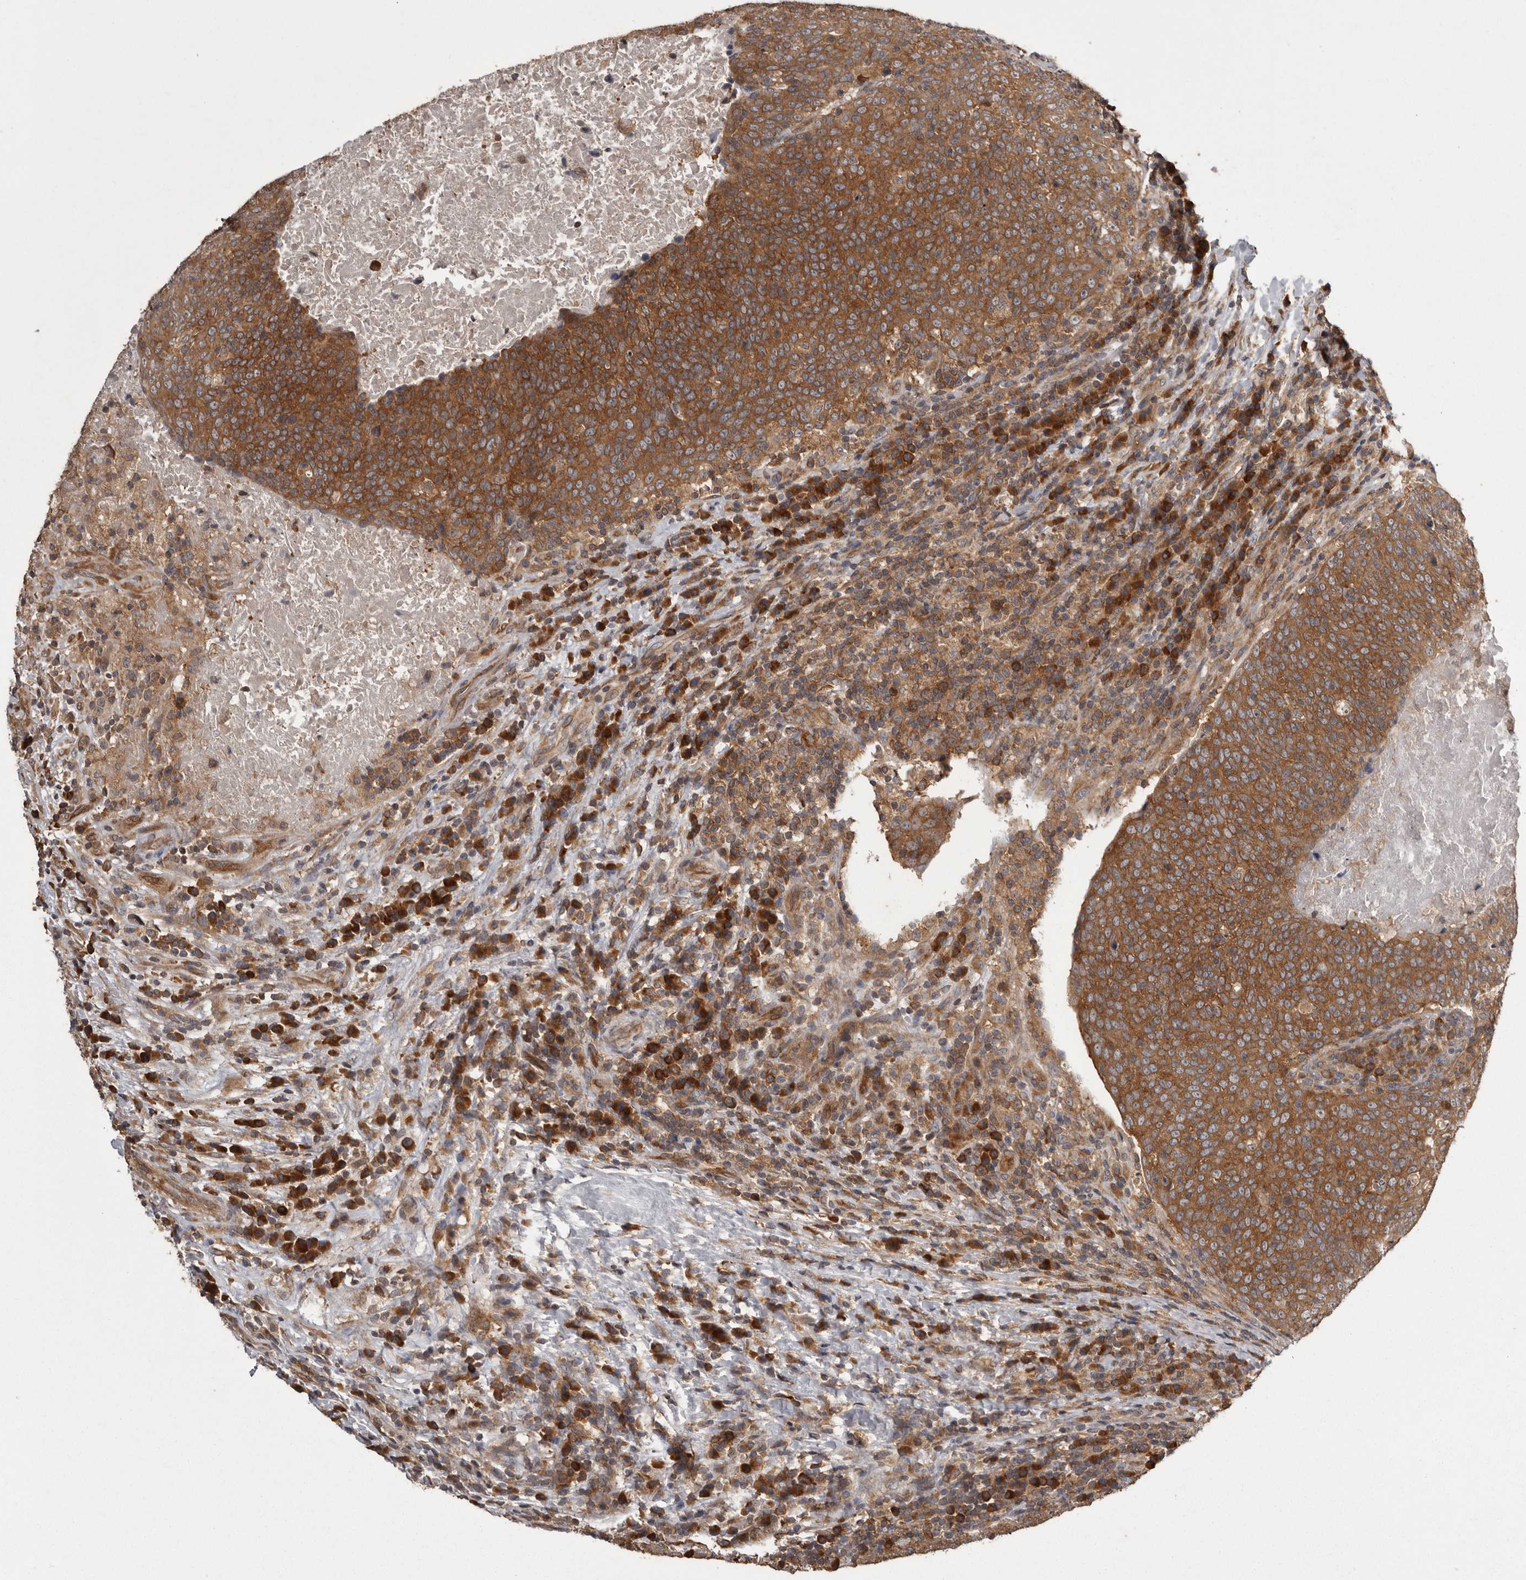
{"staining": {"intensity": "strong", "quantity": ">75%", "location": "cytoplasmic/membranous"}, "tissue": "head and neck cancer", "cell_type": "Tumor cells", "image_type": "cancer", "snomed": [{"axis": "morphology", "description": "Squamous cell carcinoma, NOS"}, {"axis": "morphology", "description": "Squamous cell carcinoma, metastatic, NOS"}, {"axis": "topography", "description": "Lymph node"}, {"axis": "topography", "description": "Head-Neck"}], "caption": "Immunohistochemistry (IHC) of human head and neck cancer demonstrates high levels of strong cytoplasmic/membranous expression in about >75% of tumor cells. (brown staining indicates protein expression, while blue staining denotes nuclei).", "gene": "DARS1", "patient": {"sex": "male", "age": 62}}